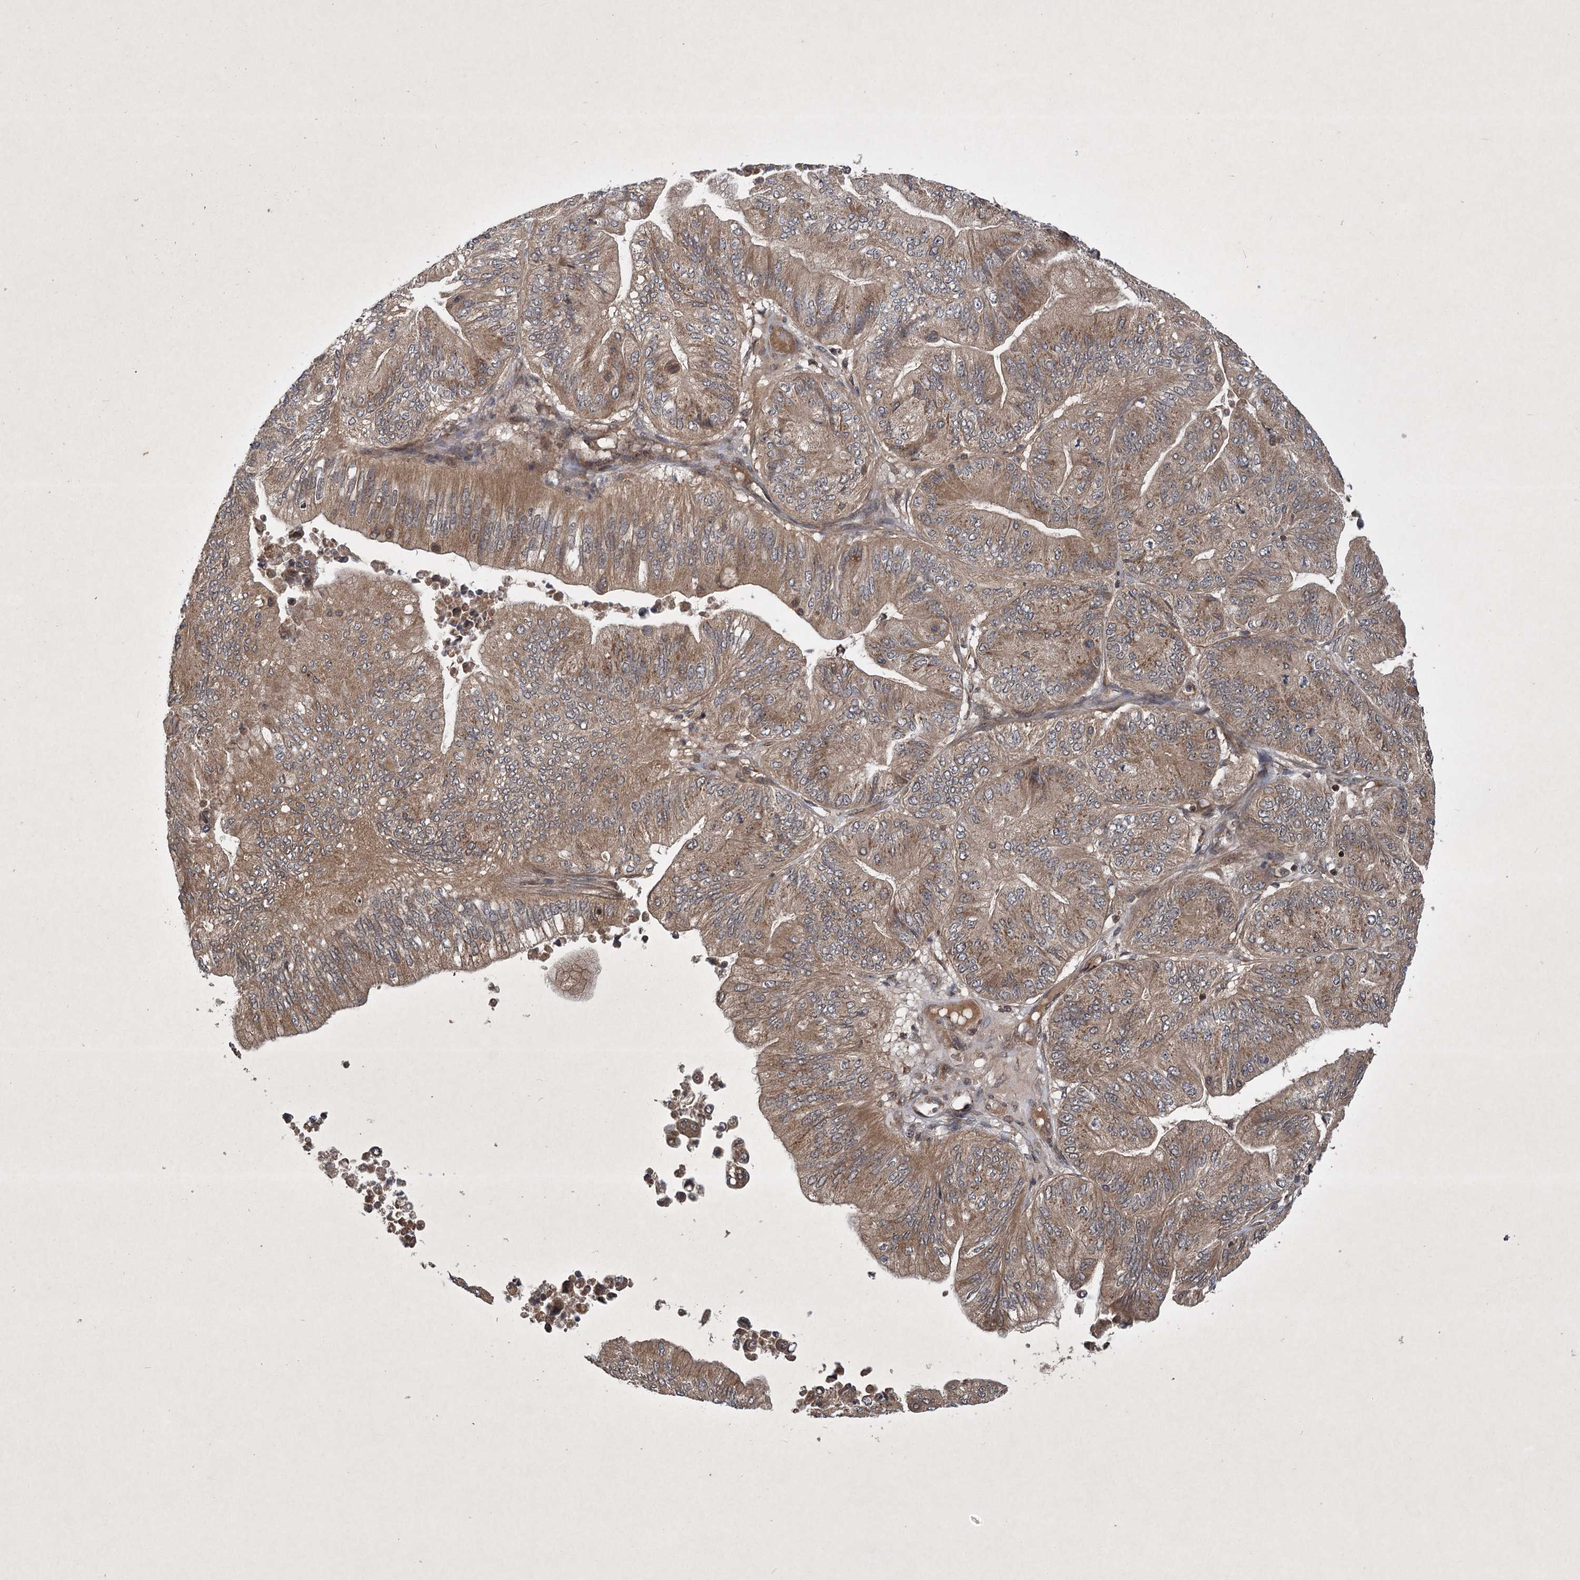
{"staining": {"intensity": "moderate", "quantity": ">75%", "location": "cytoplasmic/membranous"}, "tissue": "ovarian cancer", "cell_type": "Tumor cells", "image_type": "cancer", "snomed": [{"axis": "morphology", "description": "Cystadenocarcinoma, mucinous, NOS"}, {"axis": "topography", "description": "Ovary"}], "caption": "Ovarian mucinous cystadenocarcinoma stained with immunohistochemistry reveals moderate cytoplasmic/membranous expression in approximately >75% of tumor cells.", "gene": "INSIG2", "patient": {"sex": "female", "age": 61}}